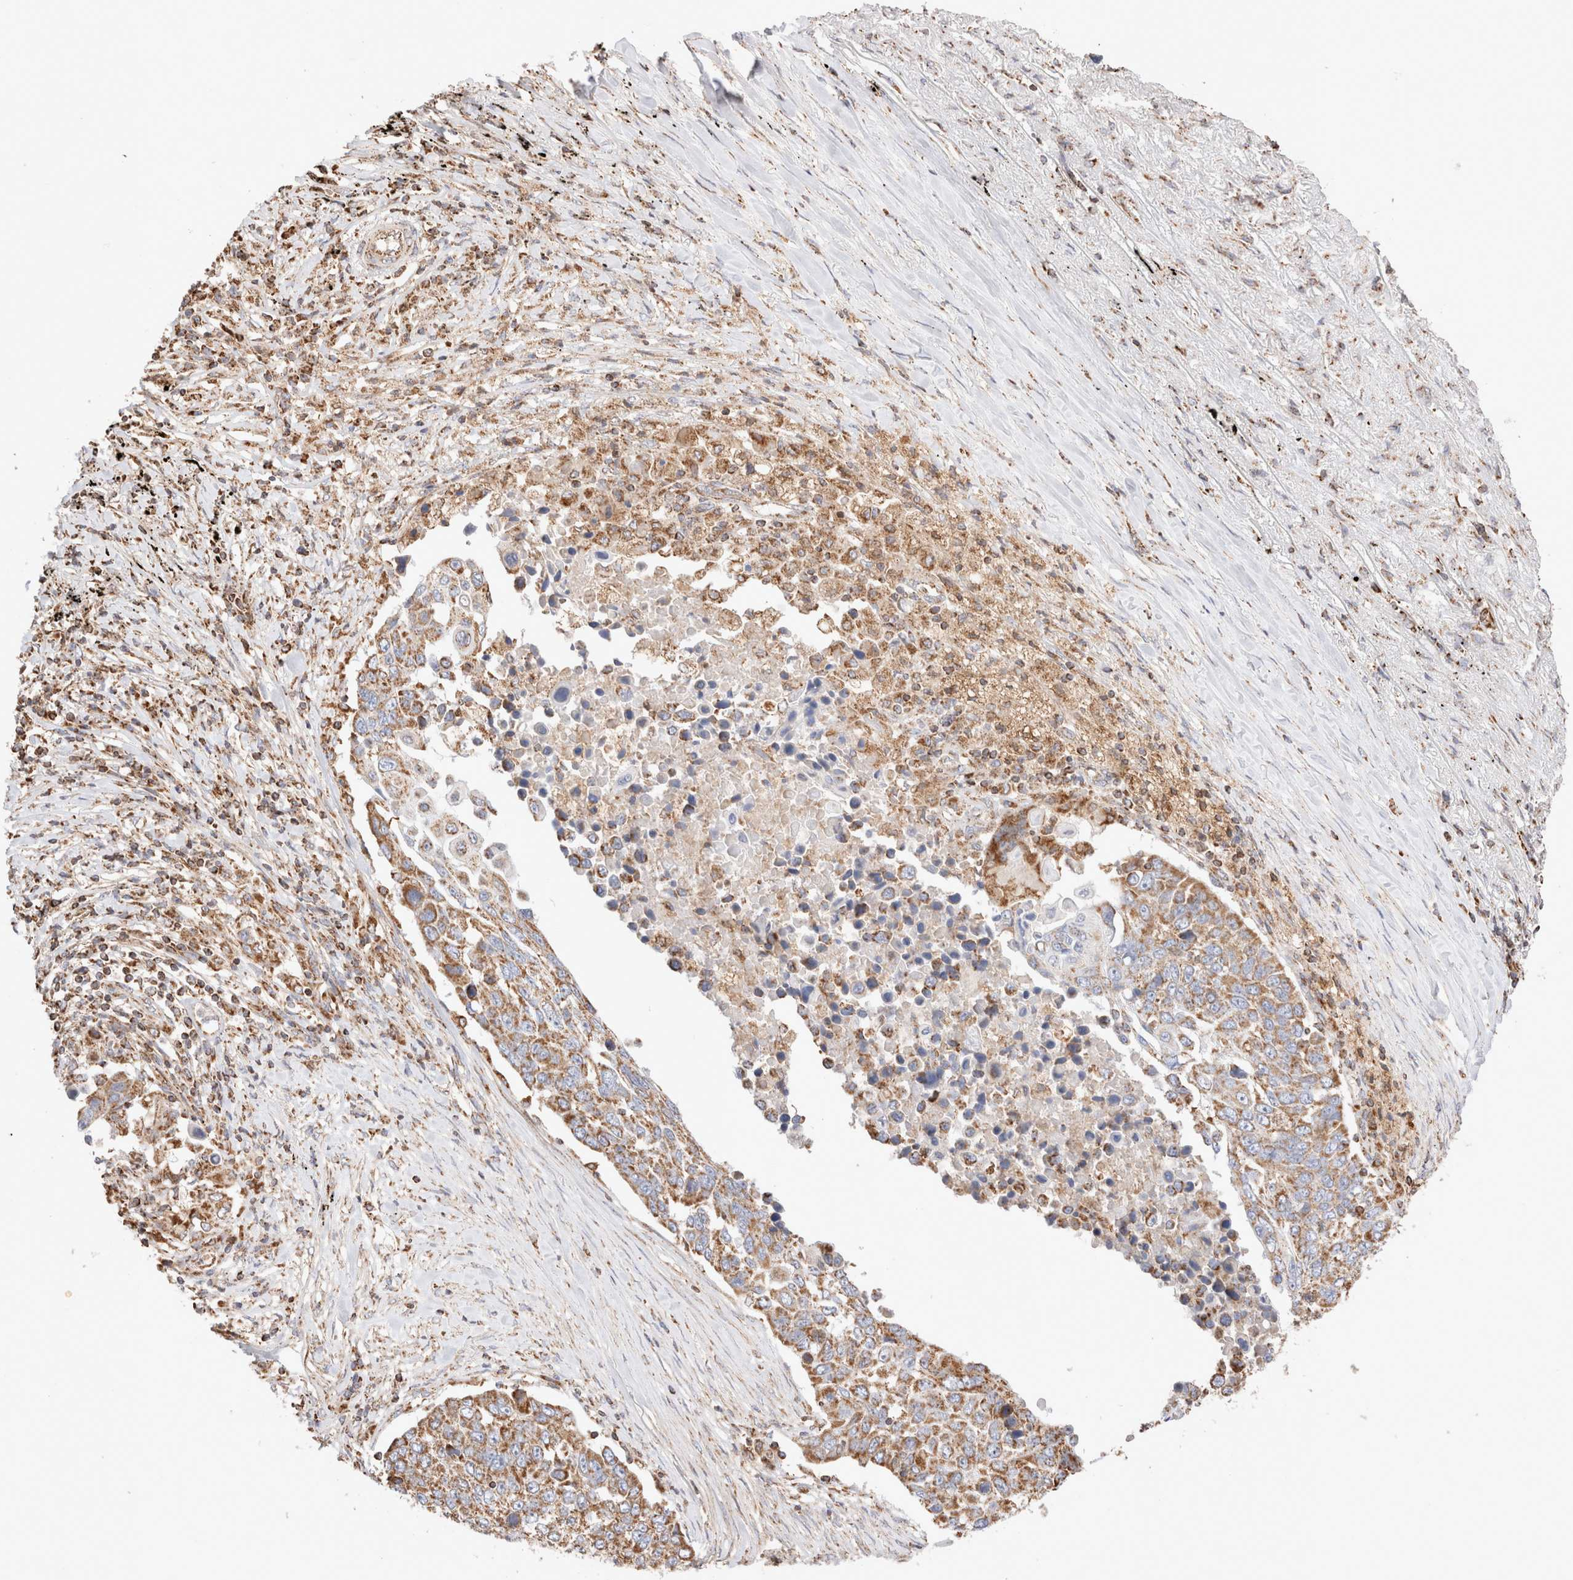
{"staining": {"intensity": "moderate", "quantity": ">75%", "location": "cytoplasmic/membranous"}, "tissue": "lung cancer", "cell_type": "Tumor cells", "image_type": "cancer", "snomed": [{"axis": "morphology", "description": "Squamous cell carcinoma, NOS"}, {"axis": "topography", "description": "Lung"}], "caption": "Lung cancer stained with a protein marker exhibits moderate staining in tumor cells.", "gene": "TMPPE", "patient": {"sex": "male", "age": 66}}